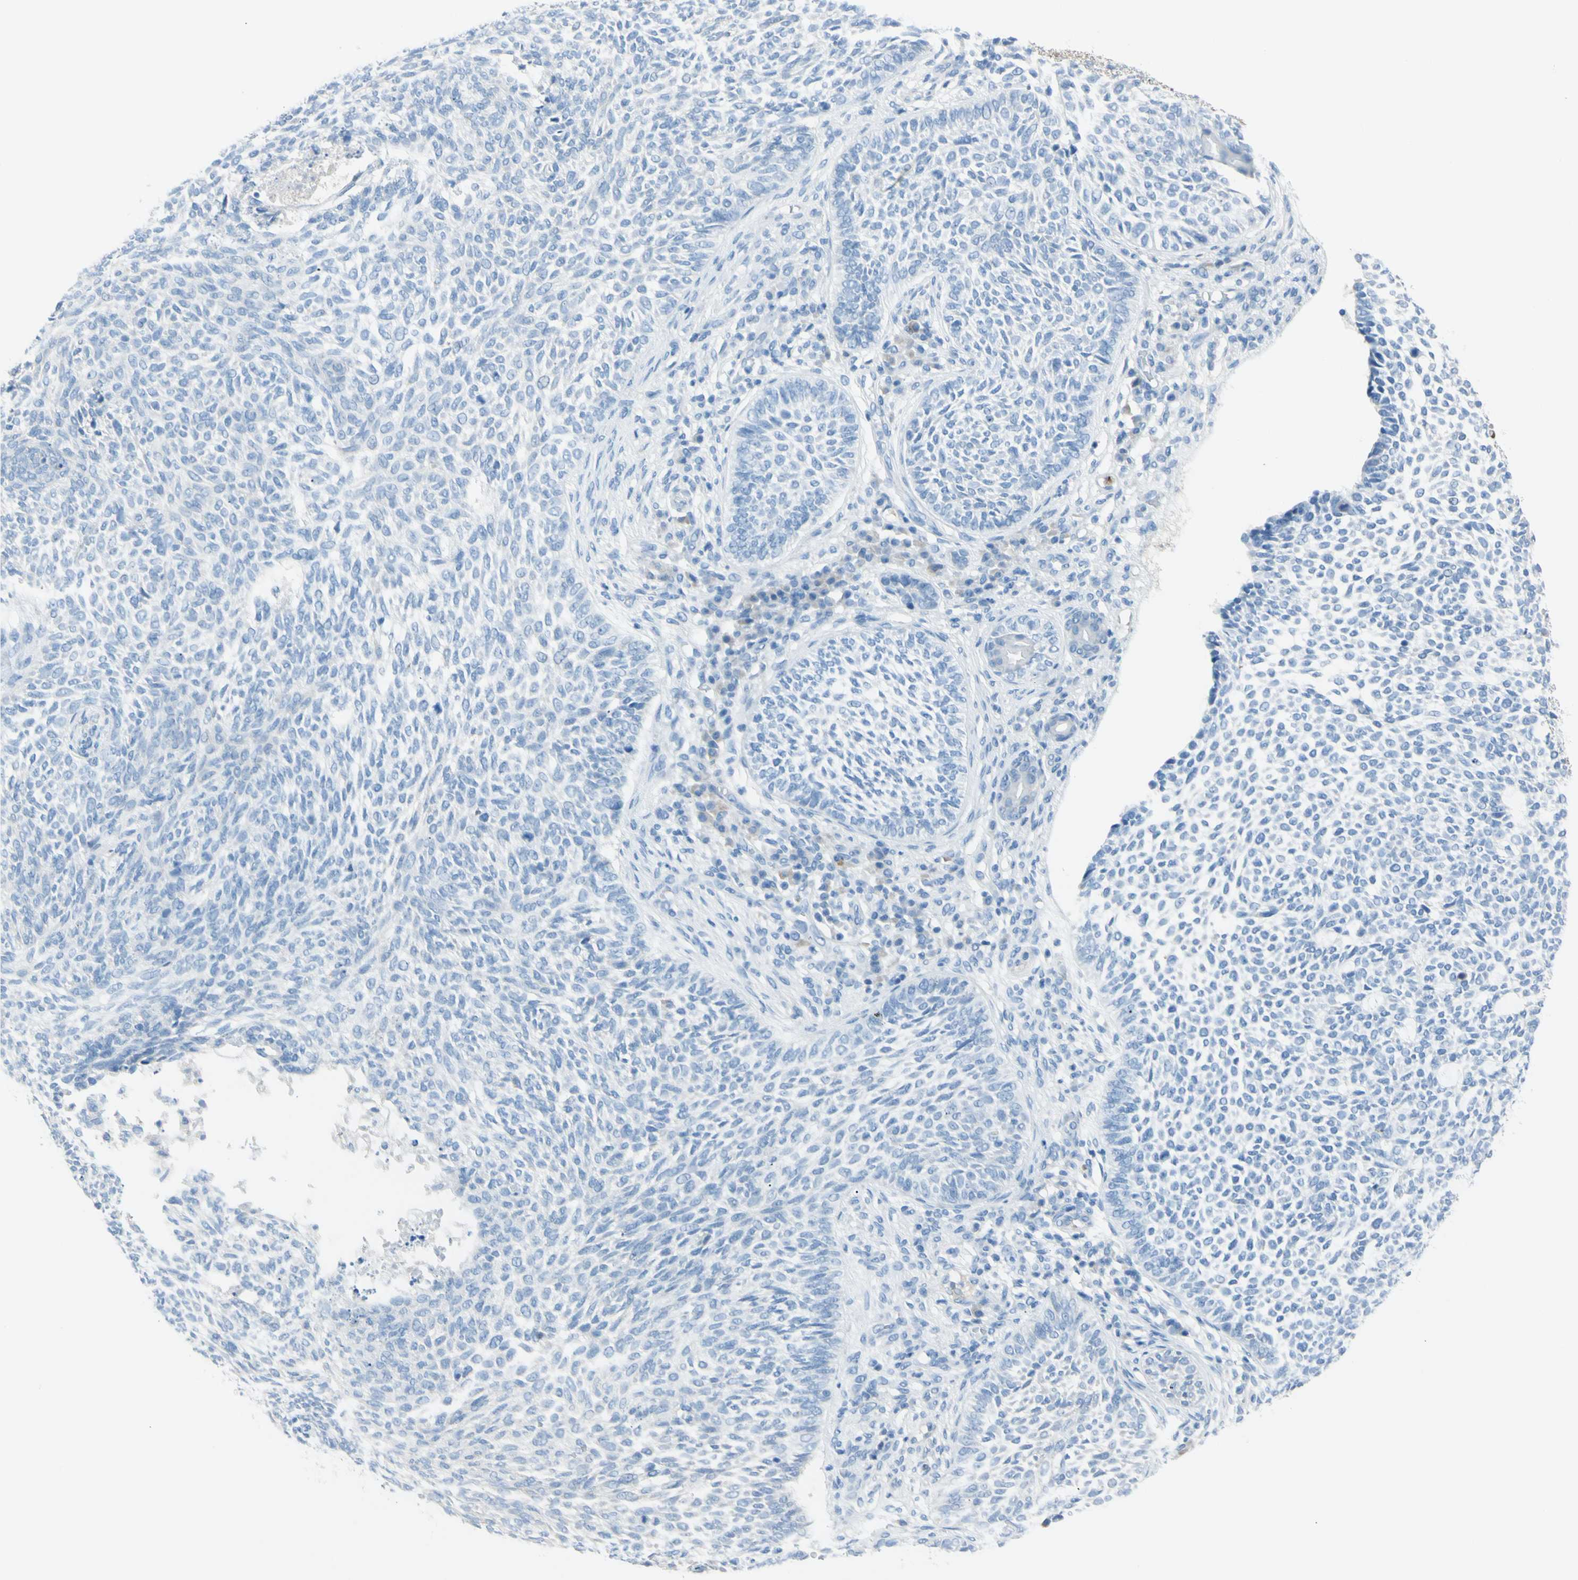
{"staining": {"intensity": "negative", "quantity": "none", "location": "none"}, "tissue": "skin cancer", "cell_type": "Tumor cells", "image_type": "cancer", "snomed": [{"axis": "morphology", "description": "Basal cell carcinoma"}, {"axis": "topography", "description": "Skin"}], "caption": "Immunohistochemistry photomicrograph of neoplastic tissue: basal cell carcinoma (skin) stained with DAB demonstrates no significant protein expression in tumor cells.", "gene": "TFPI2", "patient": {"sex": "male", "age": 87}}